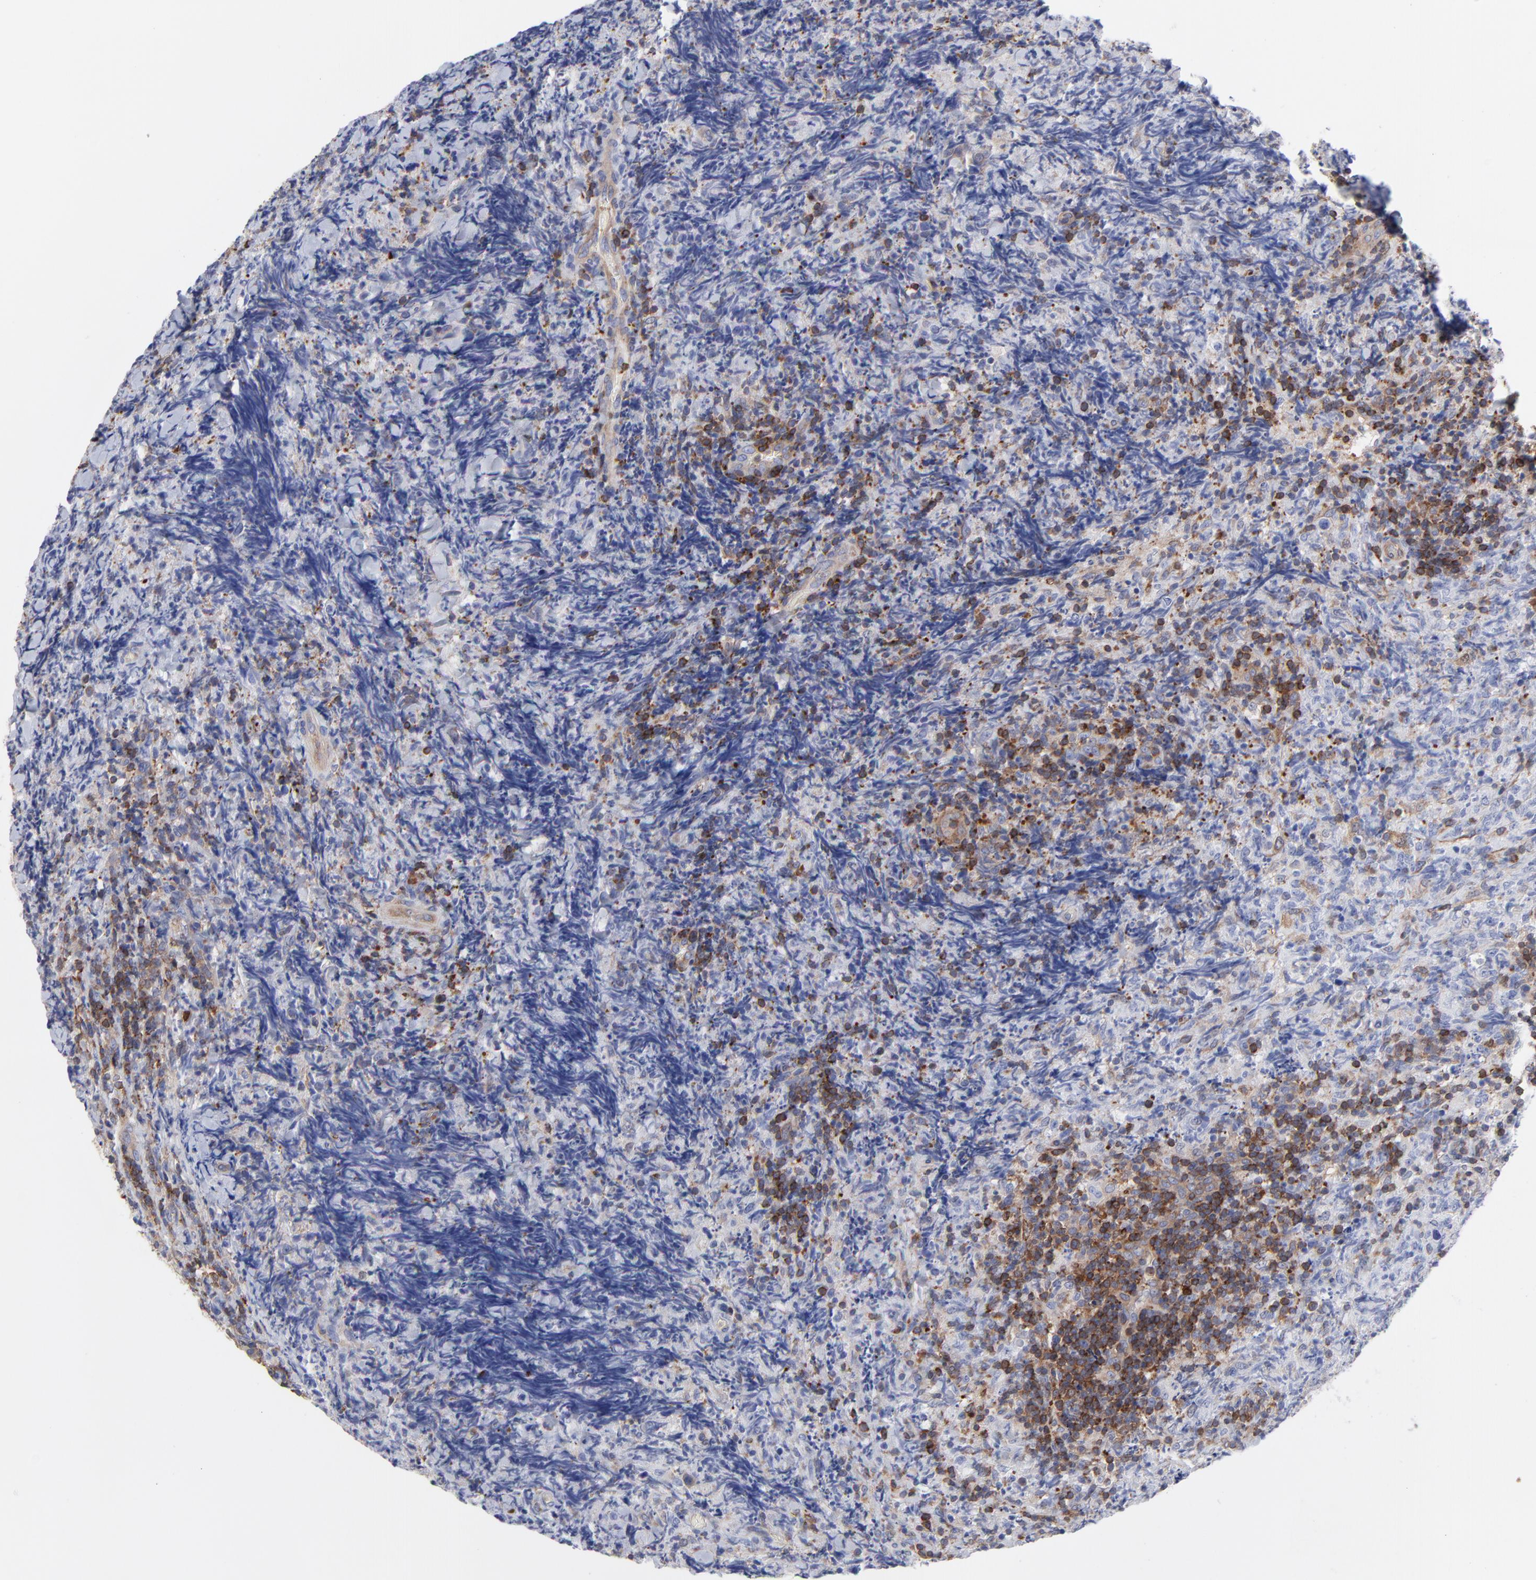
{"staining": {"intensity": "moderate", "quantity": "<25%", "location": "cytoplasmic/membranous"}, "tissue": "lymphoma", "cell_type": "Tumor cells", "image_type": "cancer", "snomed": [{"axis": "morphology", "description": "Malignant lymphoma, non-Hodgkin's type, High grade"}, {"axis": "topography", "description": "Tonsil"}], "caption": "An image showing moderate cytoplasmic/membranous expression in approximately <25% of tumor cells in high-grade malignant lymphoma, non-Hodgkin's type, as visualized by brown immunohistochemical staining.", "gene": "NFKBIA", "patient": {"sex": "female", "age": 36}}